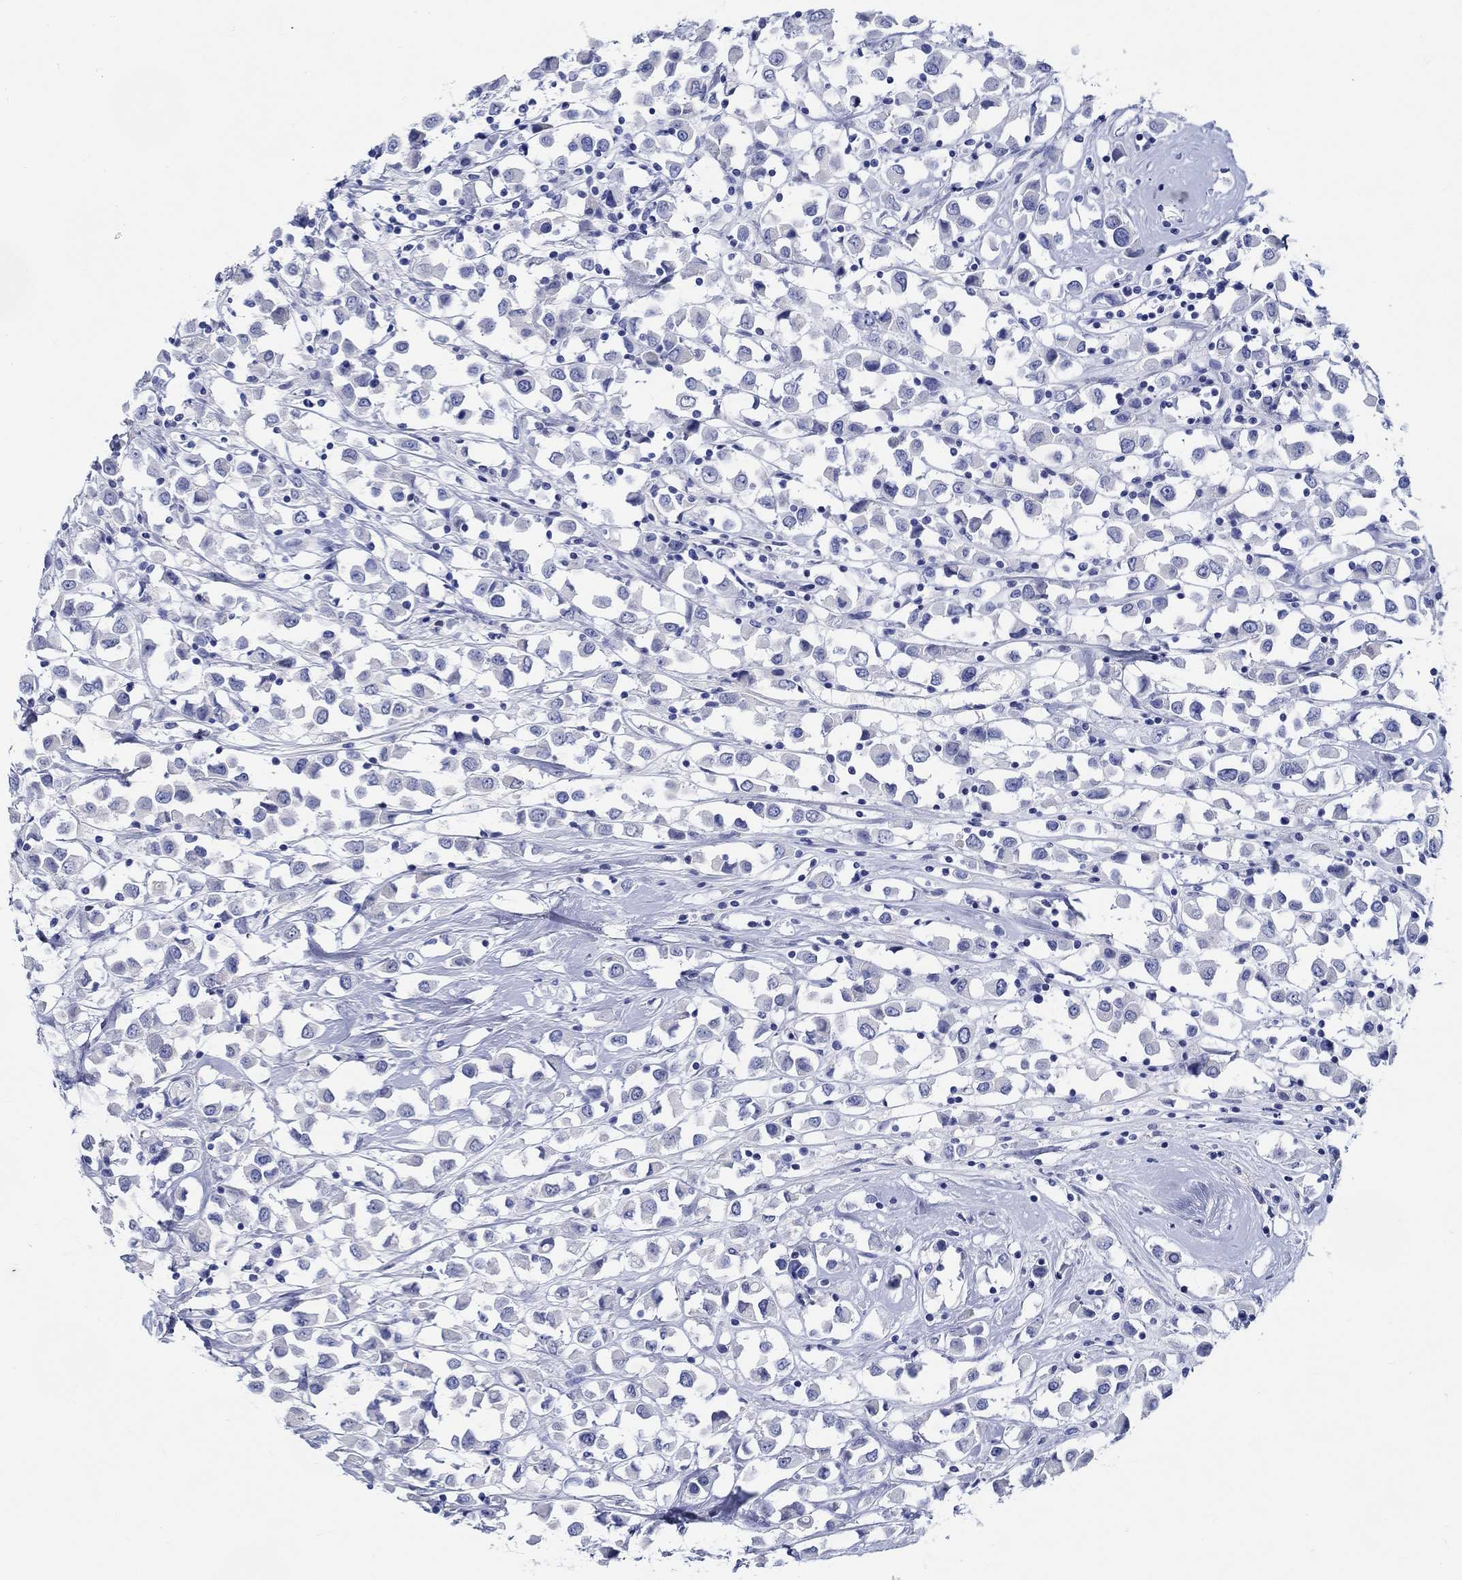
{"staining": {"intensity": "negative", "quantity": "none", "location": "none"}, "tissue": "breast cancer", "cell_type": "Tumor cells", "image_type": "cancer", "snomed": [{"axis": "morphology", "description": "Duct carcinoma"}, {"axis": "topography", "description": "Breast"}], "caption": "Breast cancer was stained to show a protein in brown. There is no significant staining in tumor cells. (DAB (3,3'-diaminobenzidine) immunohistochemistry (IHC), high magnification).", "gene": "FBXO2", "patient": {"sex": "female", "age": 61}}